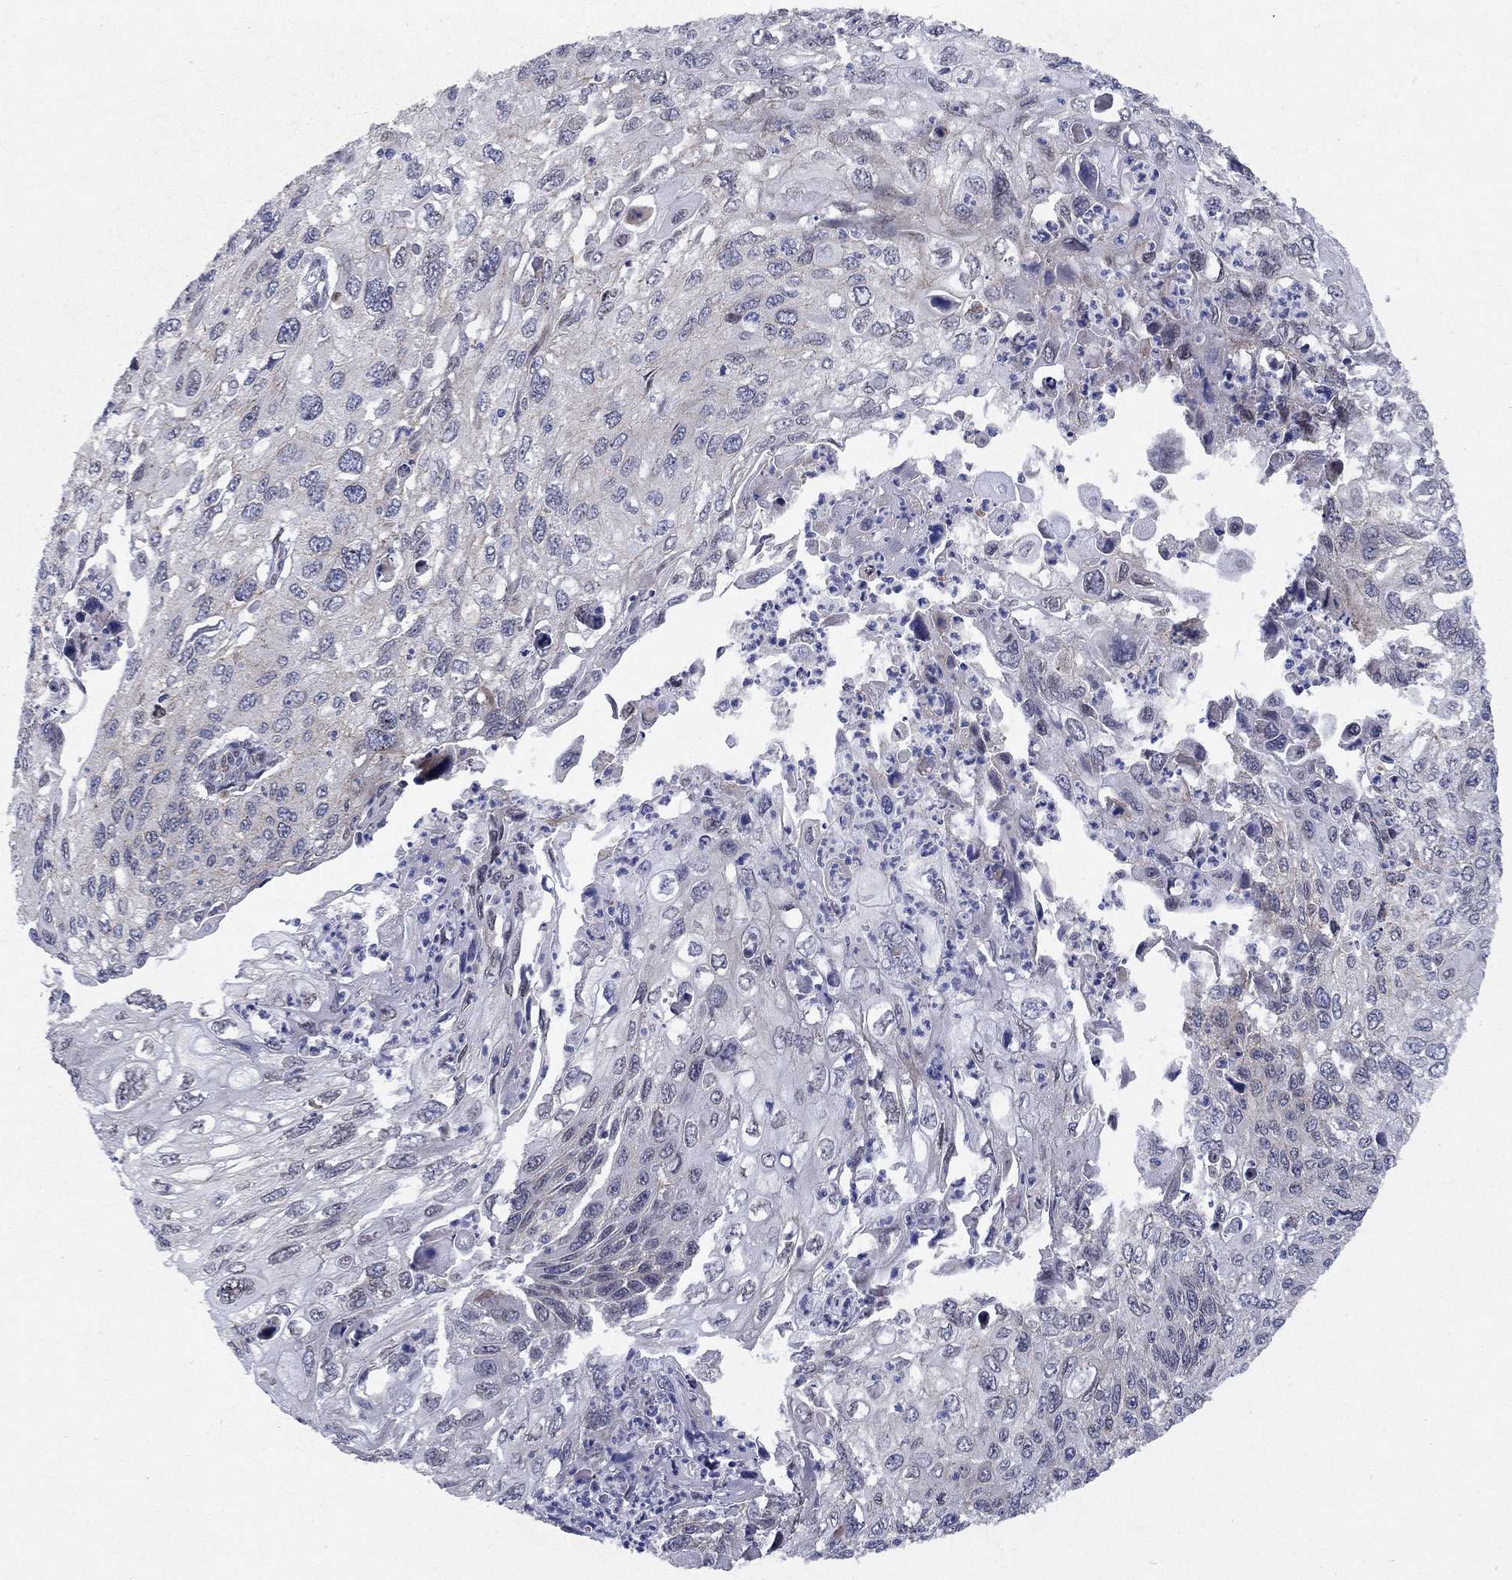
{"staining": {"intensity": "moderate", "quantity": "<25%", "location": "cytoplasmic/membranous"}, "tissue": "cervical cancer", "cell_type": "Tumor cells", "image_type": "cancer", "snomed": [{"axis": "morphology", "description": "Squamous cell carcinoma, NOS"}, {"axis": "topography", "description": "Cervix"}], "caption": "Immunohistochemistry histopathology image of neoplastic tissue: human cervical cancer stained using IHC reveals low levels of moderate protein expression localized specifically in the cytoplasmic/membranous of tumor cells, appearing as a cytoplasmic/membranous brown color.", "gene": "EMC9", "patient": {"sex": "female", "age": 70}}